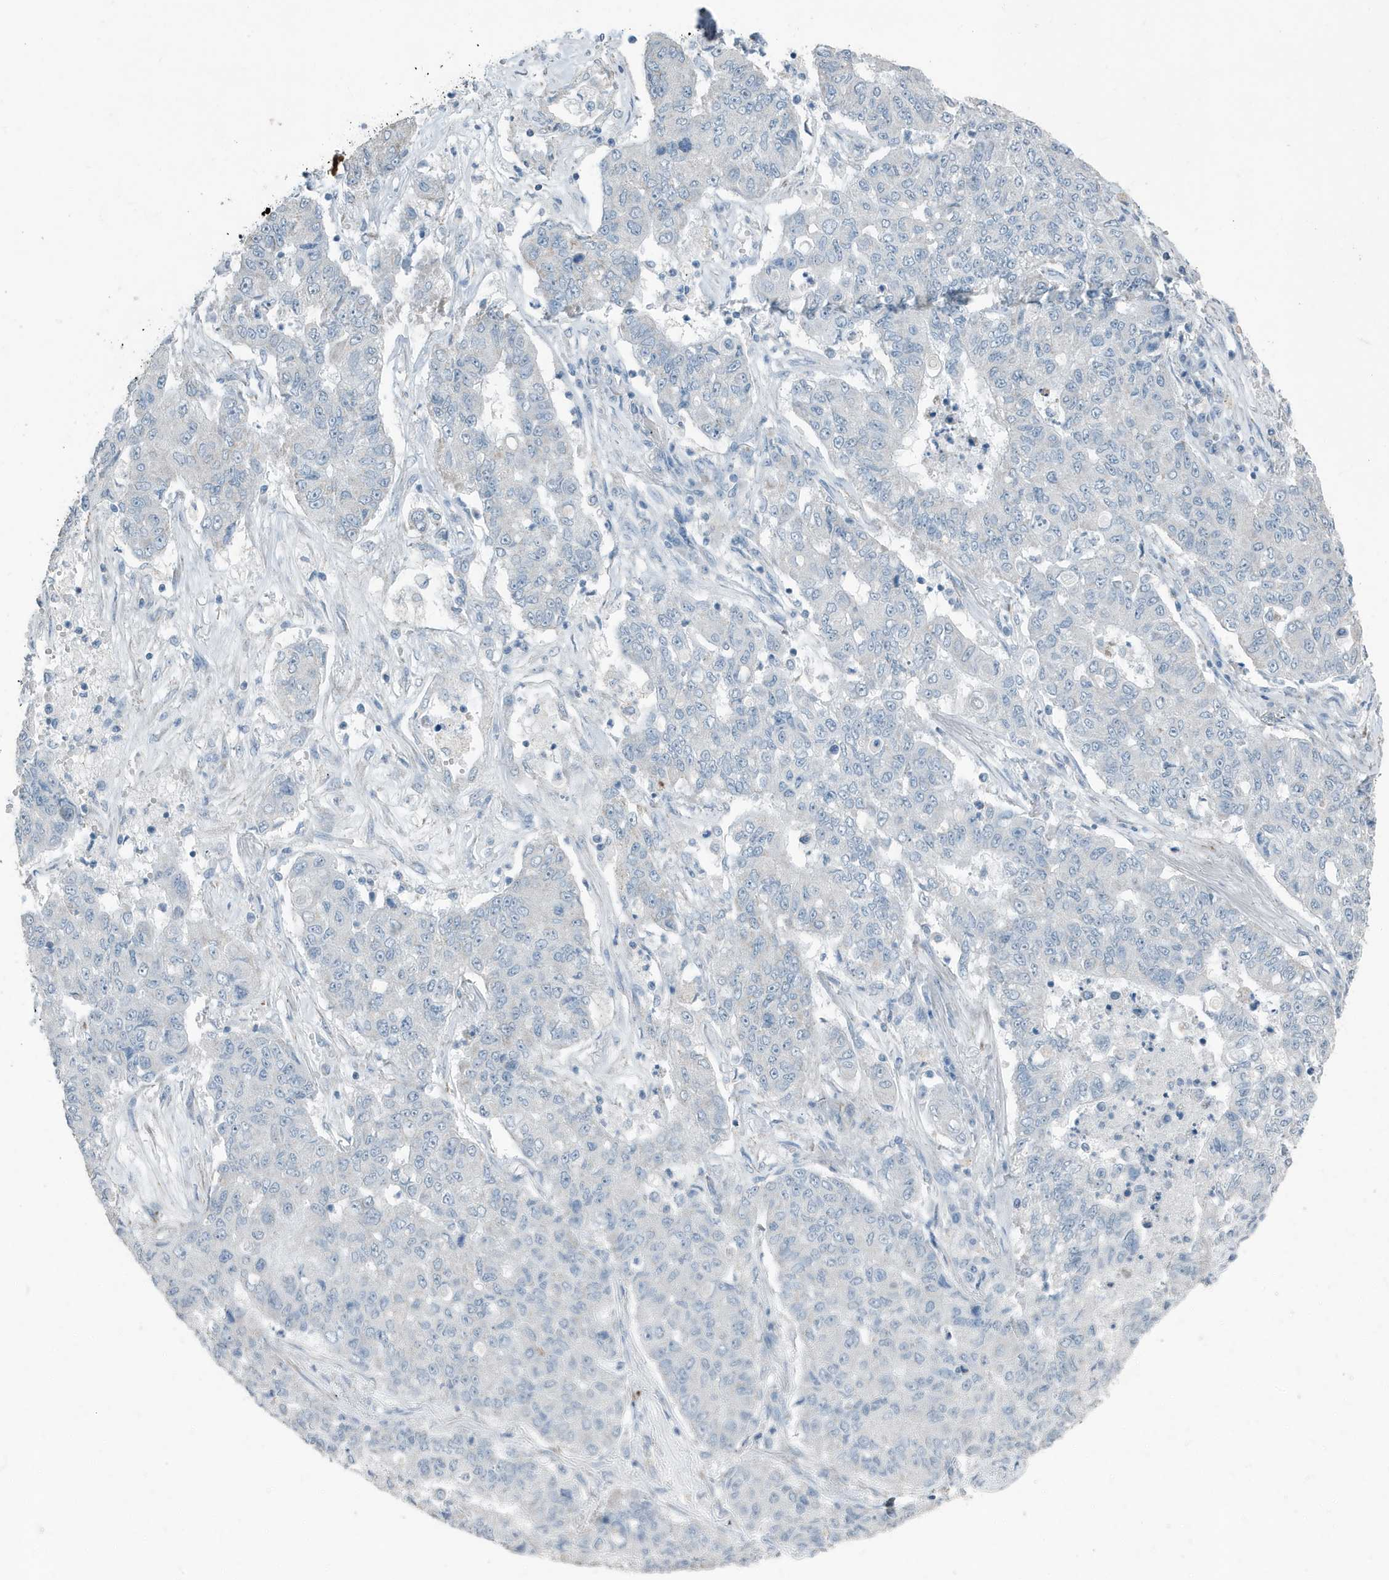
{"staining": {"intensity": "negative", "quantity": "none", "location": "none"}, "tissue": "lung cancer", "cell_type": "Tumor cells", "image_type": "cancer", "snomed": [{"axis": "morphology", "description": "Squamous cell carcinoma, NOS"}, {"axis": "topography", "description": "Lung"}], "caption": "Immunohistochemical staining of human lung cancer reveals no significant staining in tumor cells. (DAB IHC visualized using brightfield microscopy, high magnification).", "gene": "FAM162A", "patient": {"sex": "male", "age": 74}}